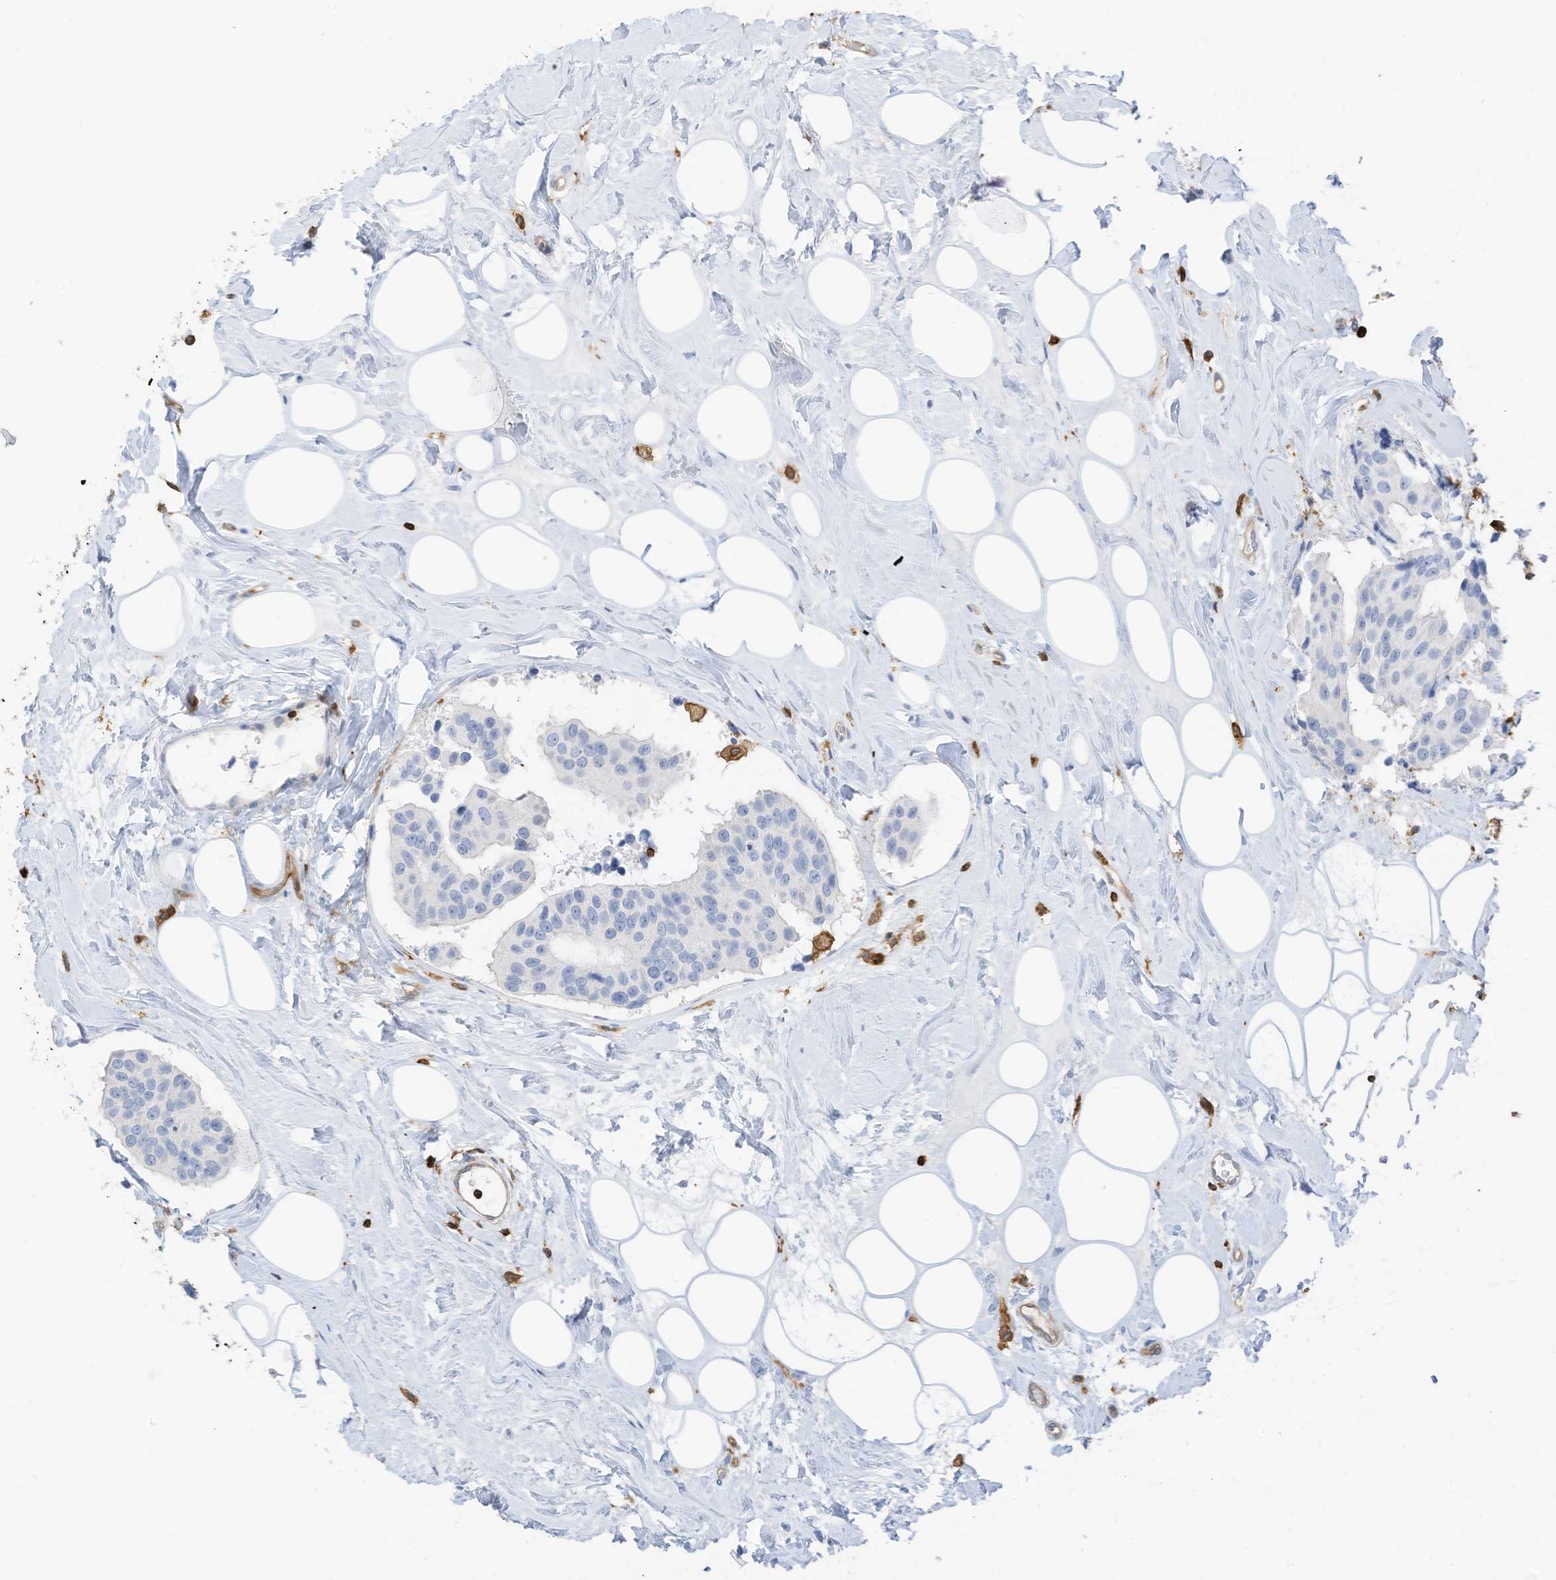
{"staining": {"intensity": "negative", "quantity": "none", "location": "none"}, "tissue": "breast cancer", "cell_type": "Tumor cells", "image_type": "cancer", "snomed": [{"axis": "morphology", "description": "Normal tissue, NOS"}, {"axis": "morphology", "description": "Duct carcinoma"}, {"axis": "topography", "description": "Breast"}], "caption": "This is an immunohistochemistry micrograph of breast cancer (invasive ductal carcinoma). There is no expression in tumor cells.", "gene": "ARHGAP25", "patient": {"sex": "female", "age": 39}}